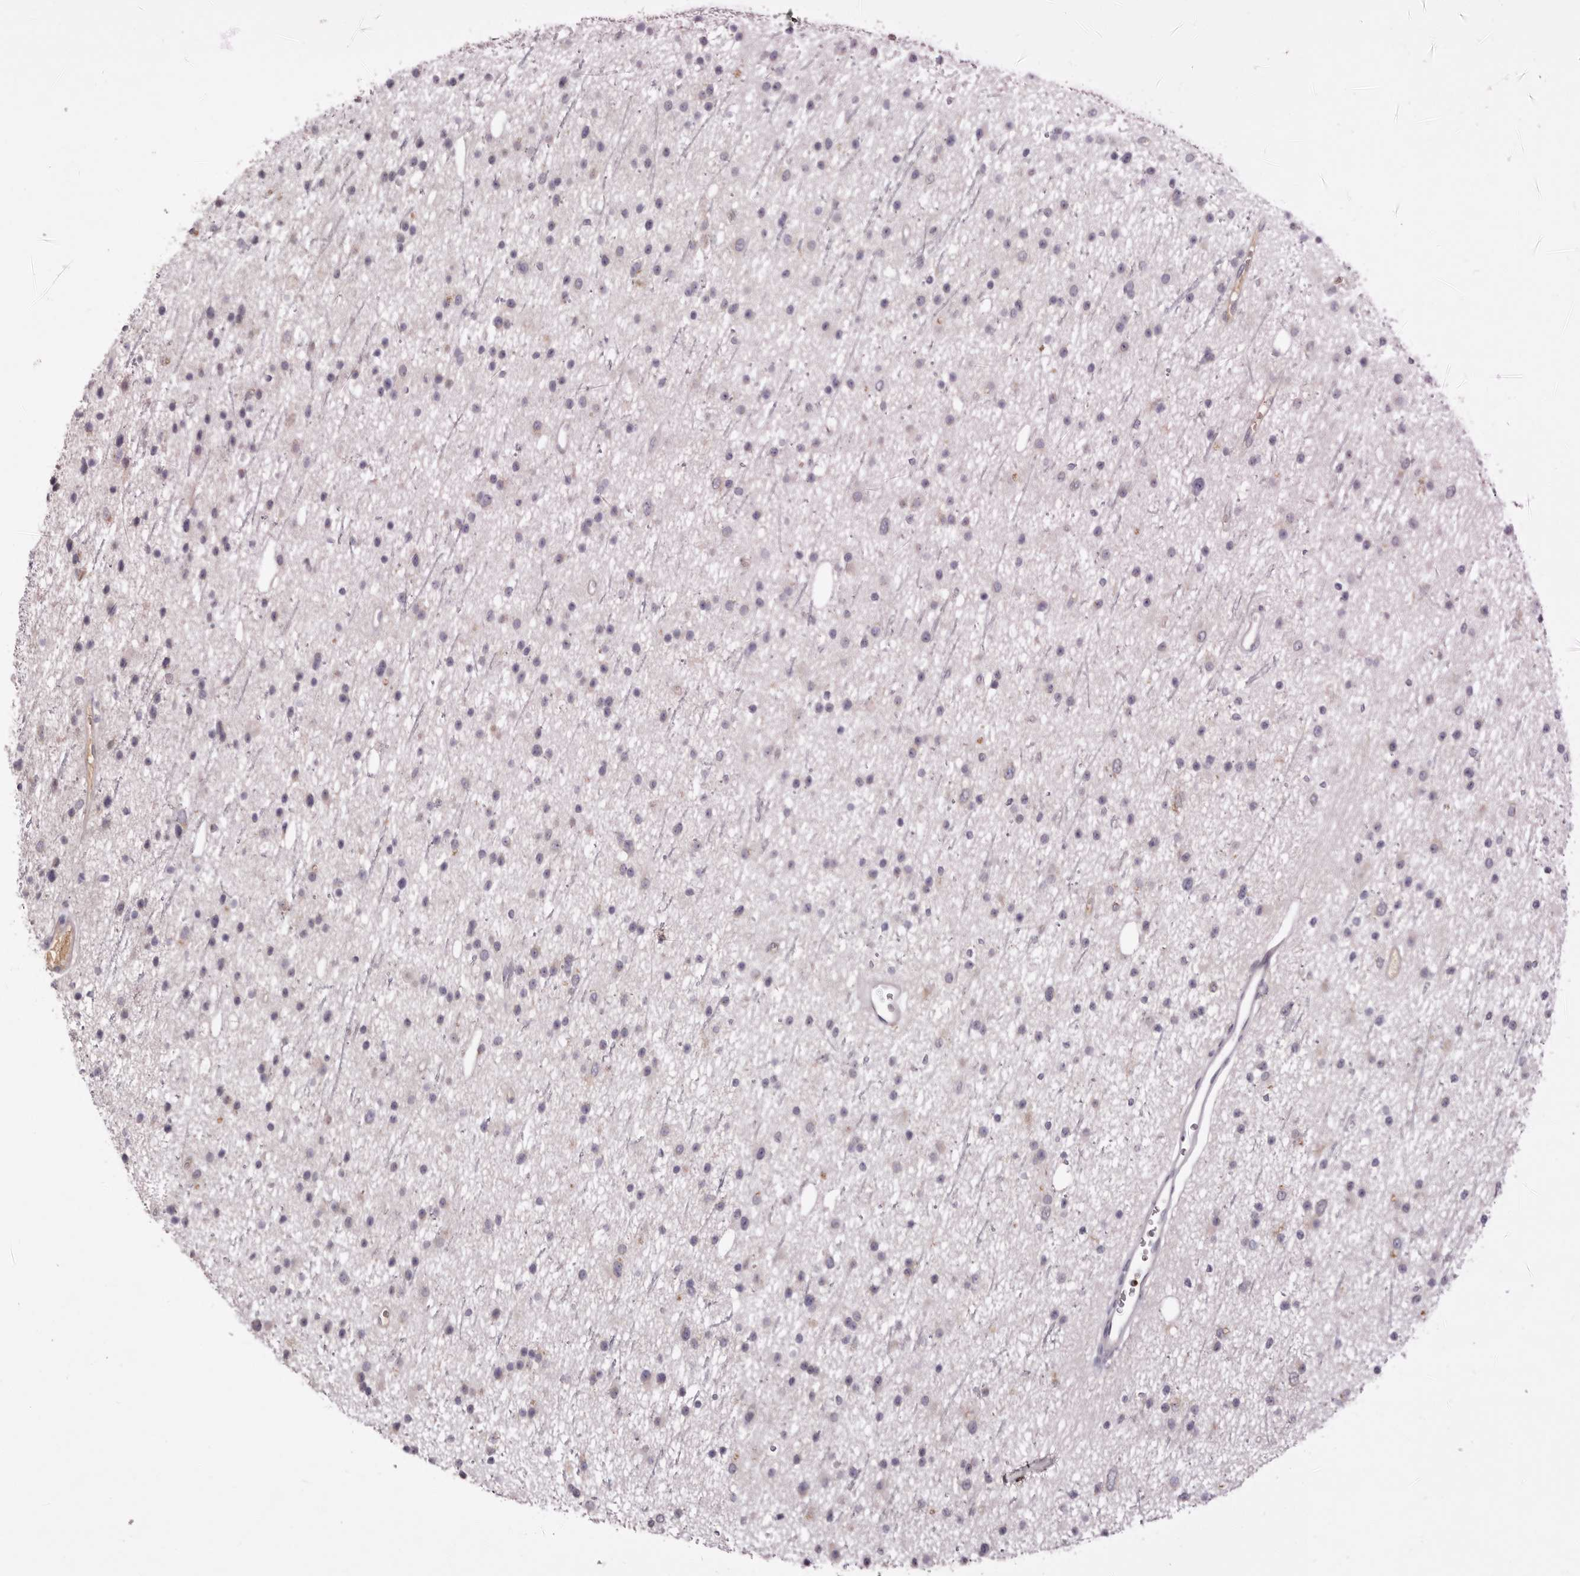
{"staining": {"intensity": "negative", "quantity": "none", "location": "none"}, "tissue": "glioma", "cell_type": "Tumor cells", "image_type": "cancer", "snomed": [{"axis": "morphology", "description": "Glioma, malignant, Low grade"}, {"axis": "topography", "description": "Cerebral cortex"}], "caption": "Immunohistochemical staining of low-grade glioma (malignant) exhibits no significant expression in tumor cells.", "gene": "LMLN", "patient": {"sex": "female", "age": 39}}